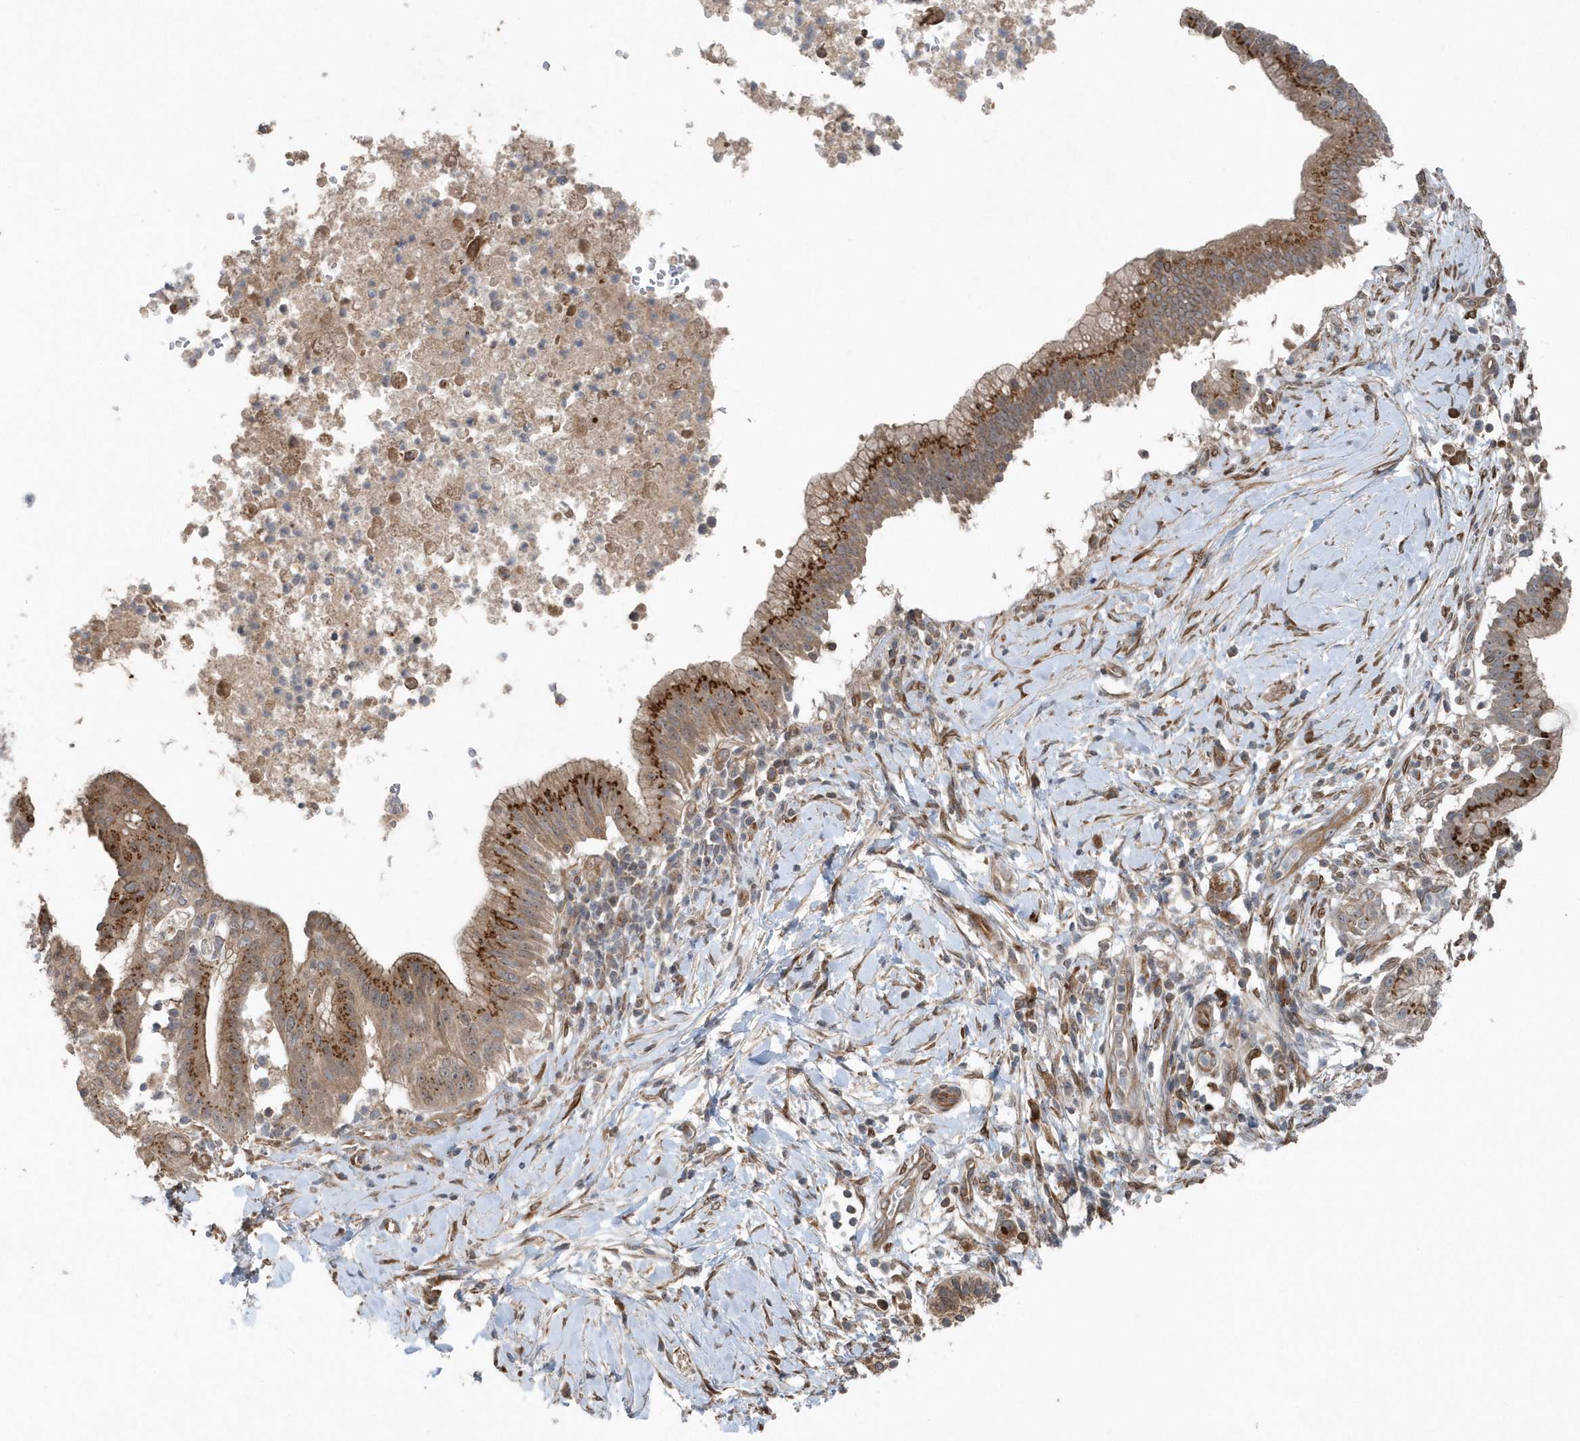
{"staining": {"intensity": "moderate", "quantity": ">75%", "location": "cytoplasmic/membranous"}, "tissue": "pancreatic cancer", "cell_type": "Tumor cells", "image_type": "cancer", "snomed": [{"axis": "morphology", "description": "Adenocarcinoma, NOS"}, {"axis": "topography", "description": "Pancreas"}], "caption": "Pancreatic adenocarcinoma stained for a protein (brown) shows moderate cytoplasmic/membranous positive staining in about >75% of tumor cells.", "gene": "MCC", "patient": {"sex": "male", "age": 68}}